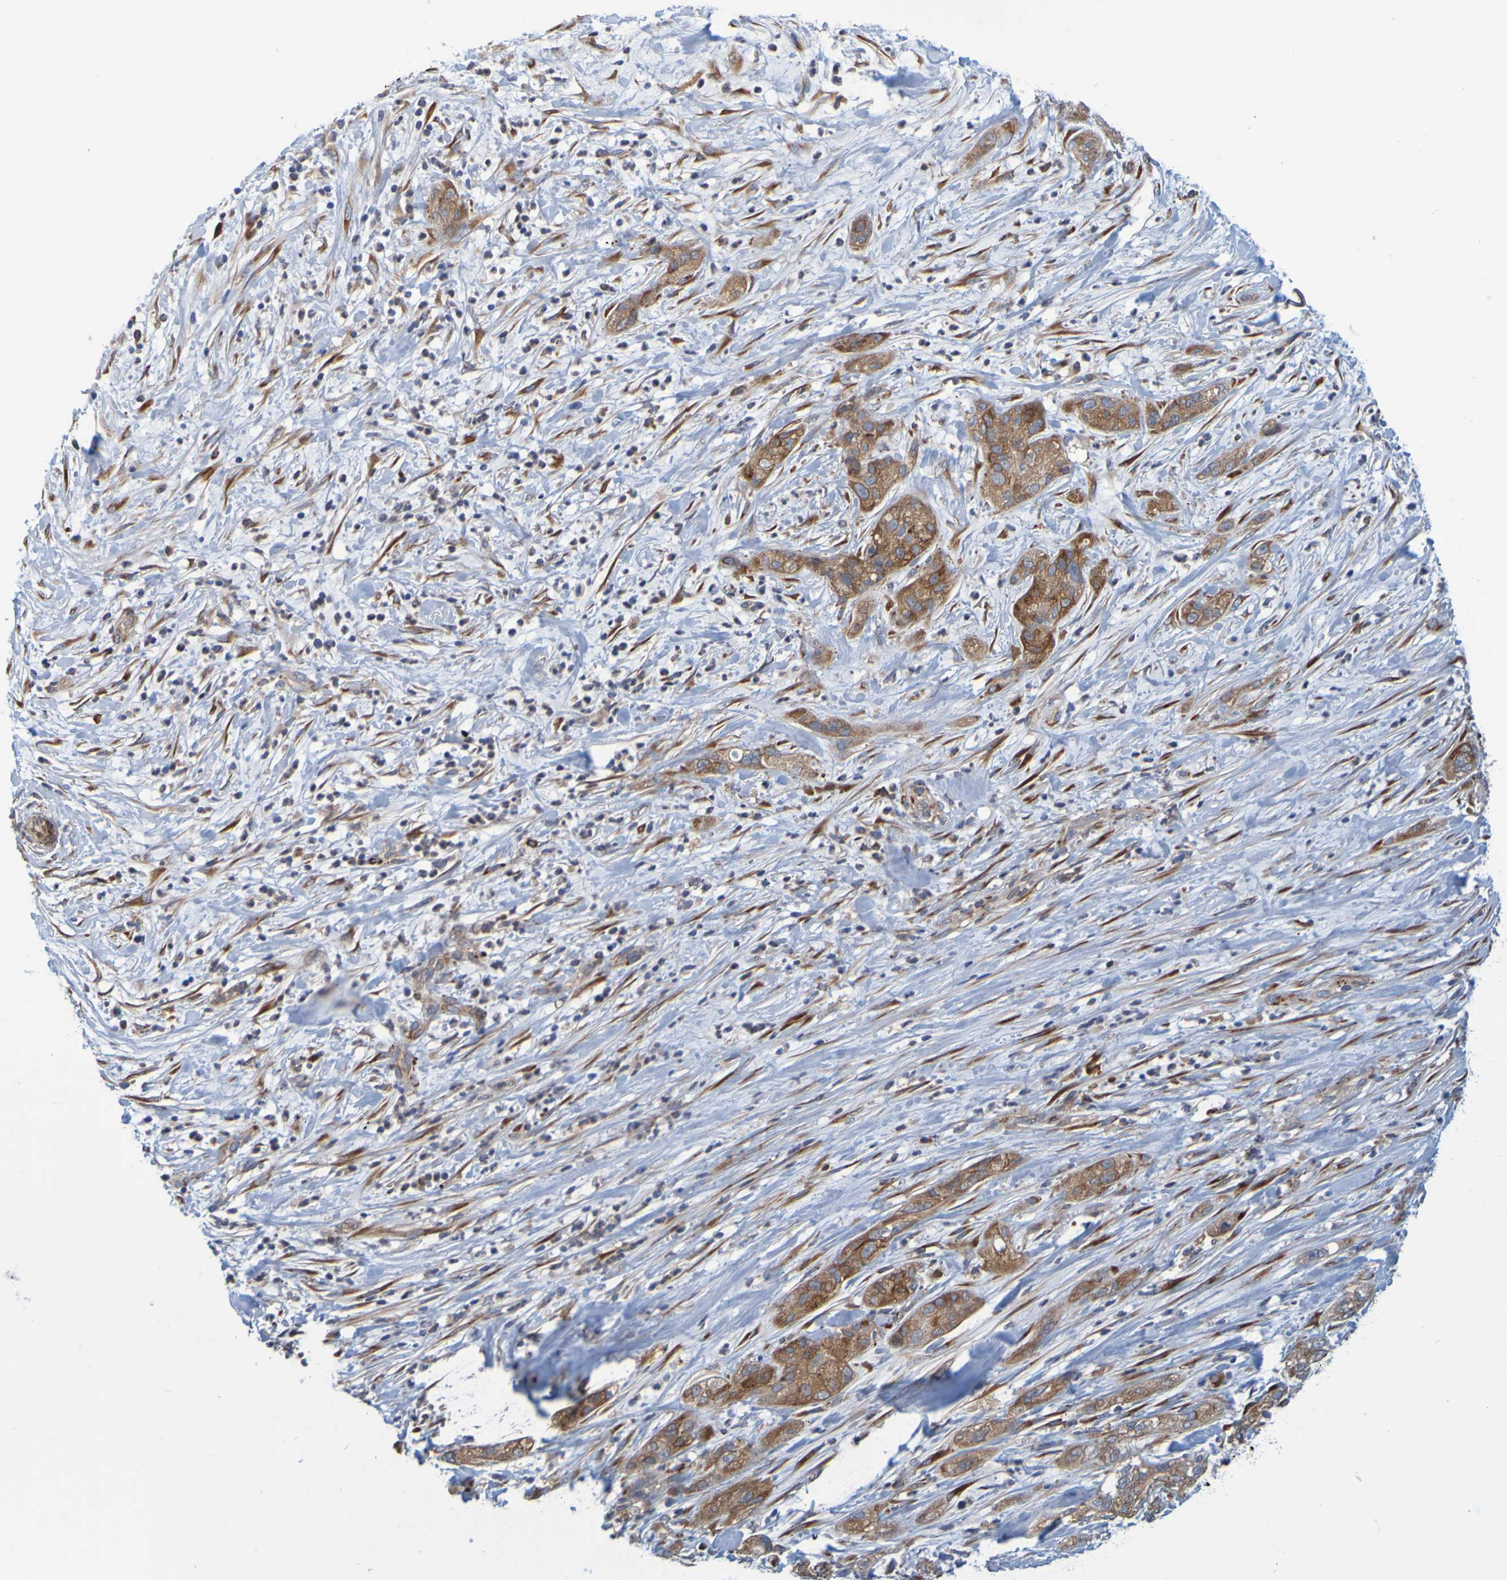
{"staining": {"intensity": "moderate", "quantity": ">75%", "location": "cytoplasmic/membranous"}, "tissue": "pancreatic cancer", "cell_type": "Tumor cells", "image_type": "cancer", "snomed": [{"axis": "morphology", "description": "Adenocarcinoma, NOS"}, {"axis": "topography", "description": "Pancreas"}], "caption": "Pancreatic cancer (adenocarcinoma) stained for a protein (brown) shows moderate cytoplasmic/membranous positive staining in about >75% of tumor cells.", "gene": "SIL1", "patient": {"sex": "female", "age": 78}}